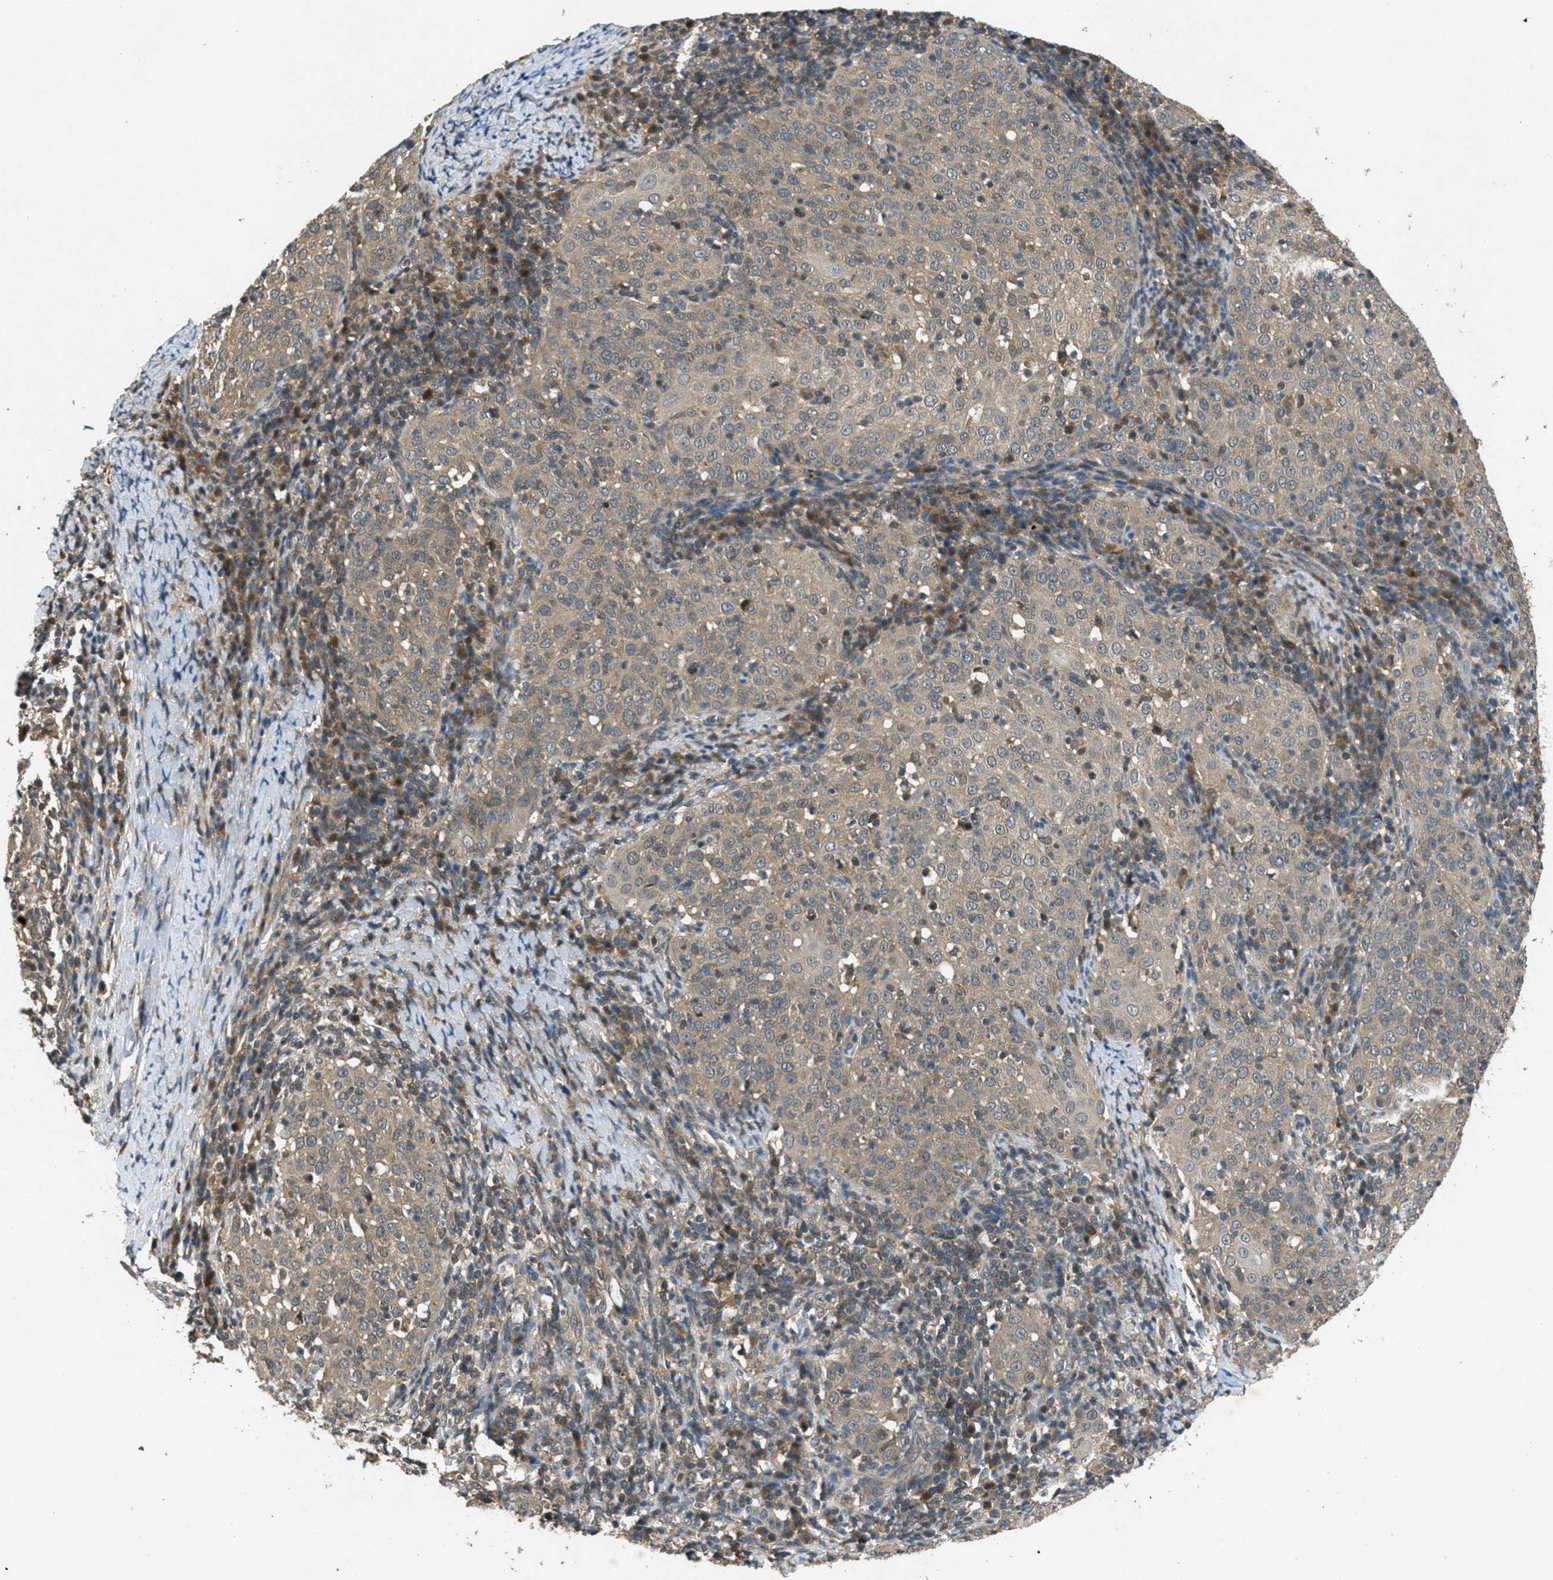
{"staining": {"intensity": "weak", "quantity": ">75%", "location": "cytoplasmic/membranous"}, "tissue": "cervical cancer", "cell_type": "Tumor cells", "image_type": "cancer", "snomed": [{"axis": "morphology", "description": "Squamous cell carcinoma, NOS"}, {"axis": "topography", "description": "Cervix"}], "caption": "This image reveals IHC staining of human cervical cancer (squamous cell carcinoma), with low weak cytoplasmic/membranous expression in approximately >75% of tumor cells.", "gene": "DUSP6", "patient": {"sex": "female", "age": 51}}